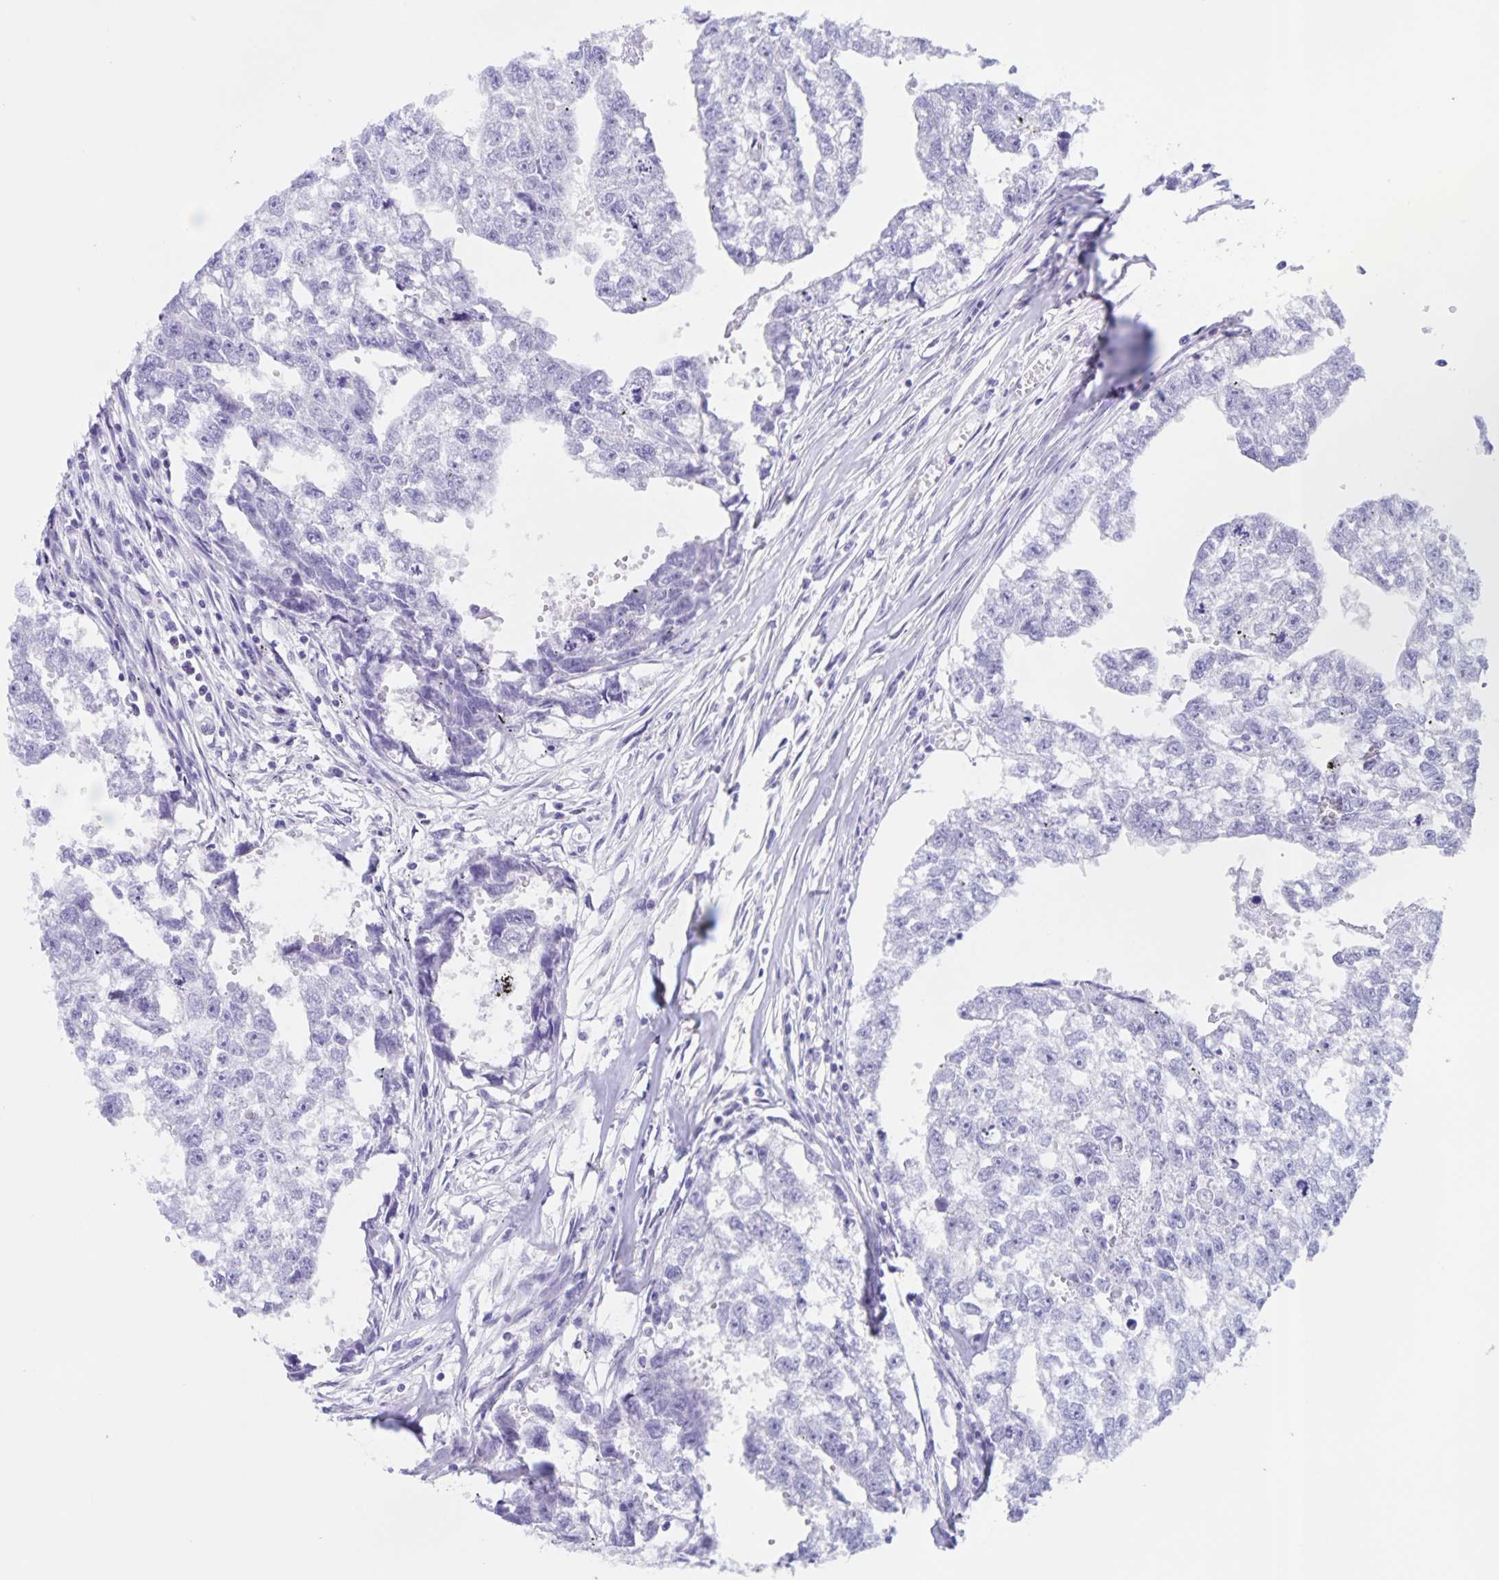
{"staining": {"intensity": "negative", "quantity": "none", "location": "none"}, "tissue": "testis cancer", "cell_type": "Tumor cells", "image_type": "cancer", "snomed": [{"axis": "morphology", "description": "Carcinoma, Embryonal, NOS"}, {"axis": "morphology", "description": "Teratoma, malignant, NOS"}, {"axis": "topography", "description": "Testis"}], "caption": "Embryonal carcinoma (testis) stained for a protein using immunohistochemistry (IHC) displays no positivity tumor cells.", "gene": "TGIF2LX", "patient": {"sex": "male", "age": 44}}